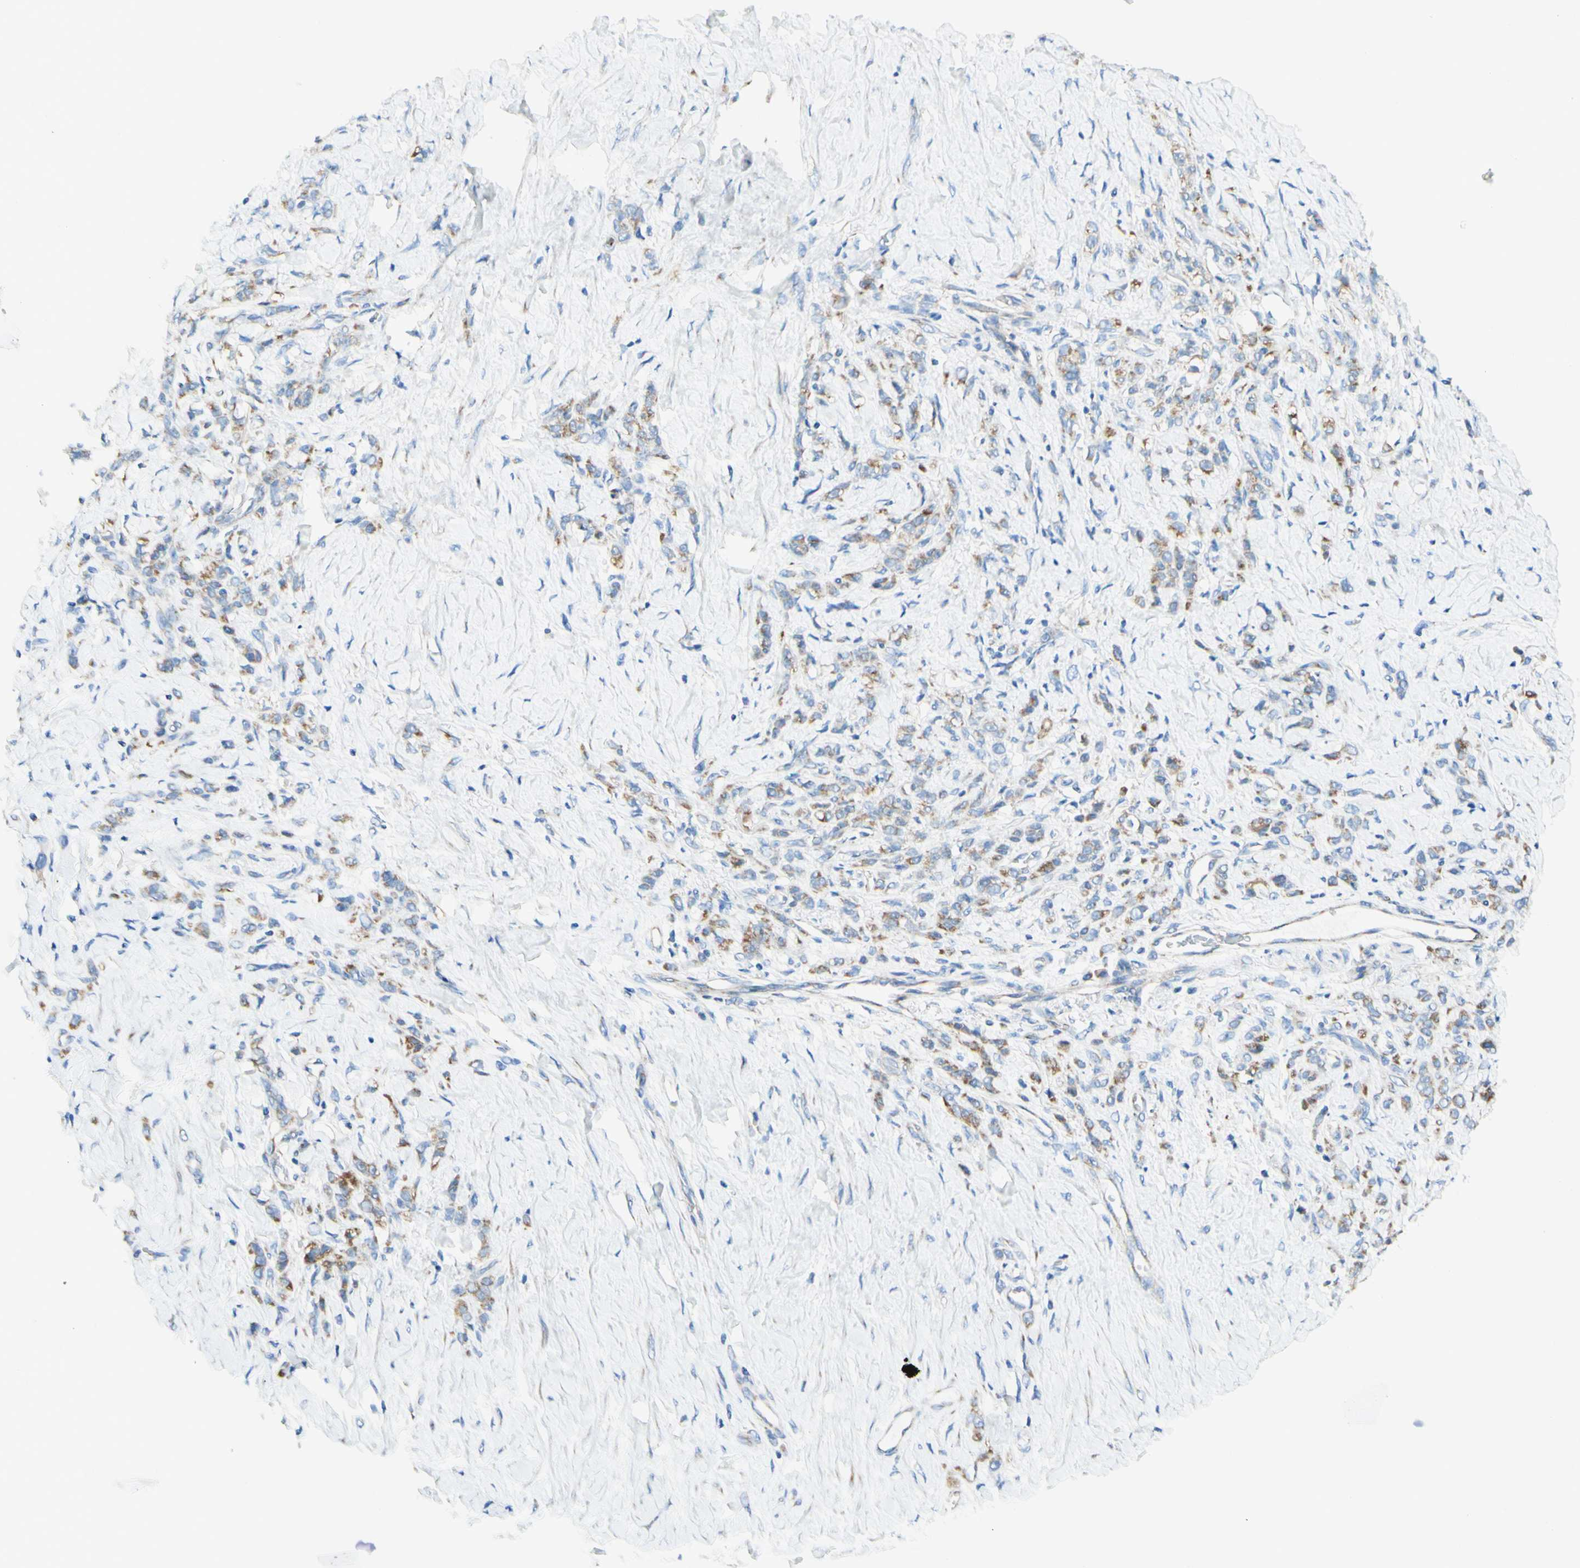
{"staining": {"intensity": "weak", "quantity": ">75%", "location": "cytoplasmic/membranous"}, "tissue": "stomach cancer", "cell_type": "Tumor cells", "image_type": "cancer", "snomed": [{"axis": "morphology", "description": "Adenocarcinoma, NOS"}, {"axis": "topography", "description": "Stomach"}], "caption": "The immunohistochemical stain labels weak cytoplasmic/membranous staining in tumor cells of stomach cancer tissue. (DAB (3,3'-diaminobenzidine) IHC with brightfield microscopy, high magnification).", "gene": "ARMC10", "patient": {"sex": "male", "age": 82}}